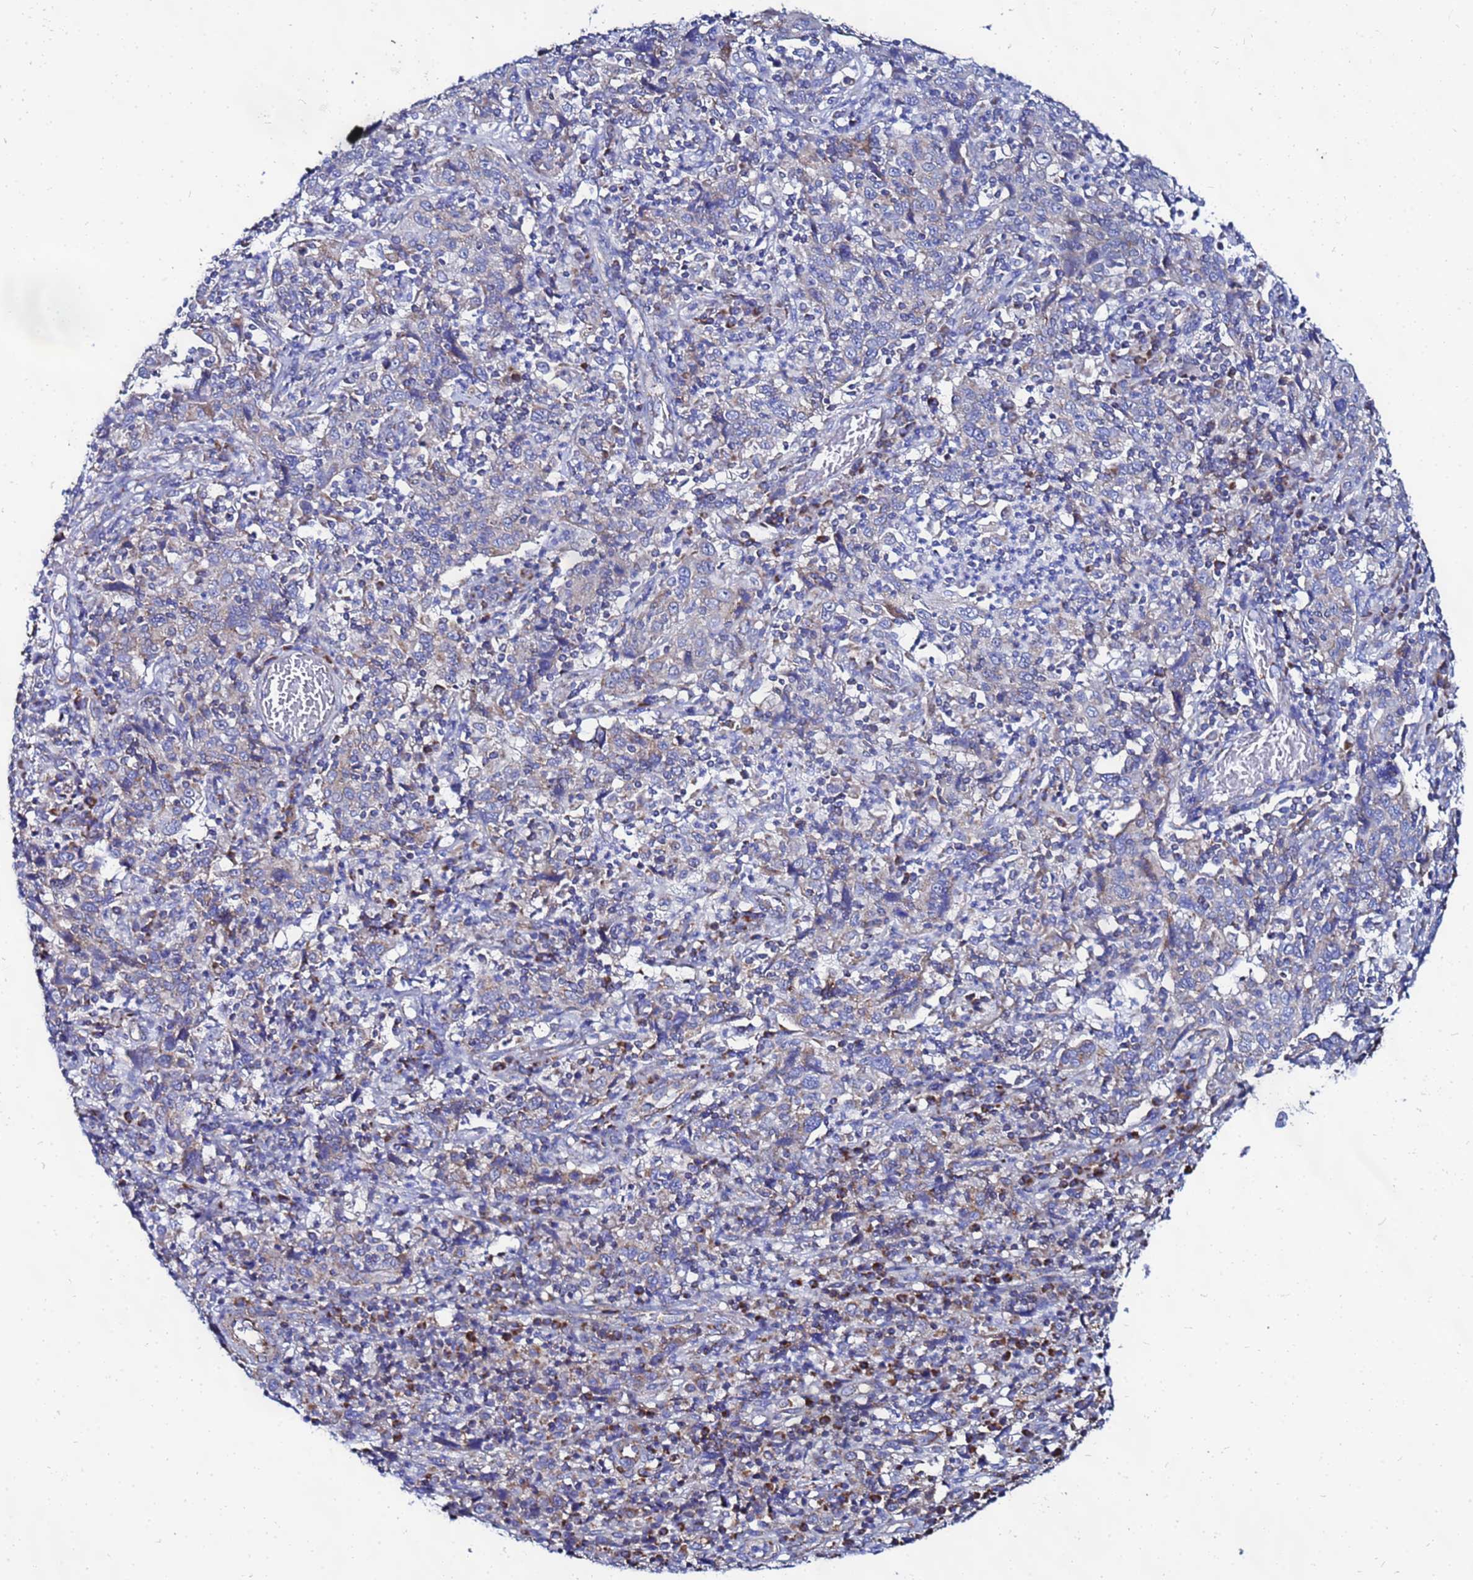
{"staining": {"intensity": "negative", "quantity": "none", "location": "none"}, "tissue": "cervical cancer", "cell_type": "Tumor cells", "image_type": "cancer", "snomed": [{"axis": "morphology", "description": "Squamous cell carcinoma, NOS"}, {"axis": "topography", "description": "Cervix"}], "caption": "Immunohistochemistry (IHC) image of neoplastic tissue: cervical cancer stained with DAB reveals no significant protein staining in tumor cells.", "gene": "FAHD2A", "patient": {"sex": "female", "age": 46}}